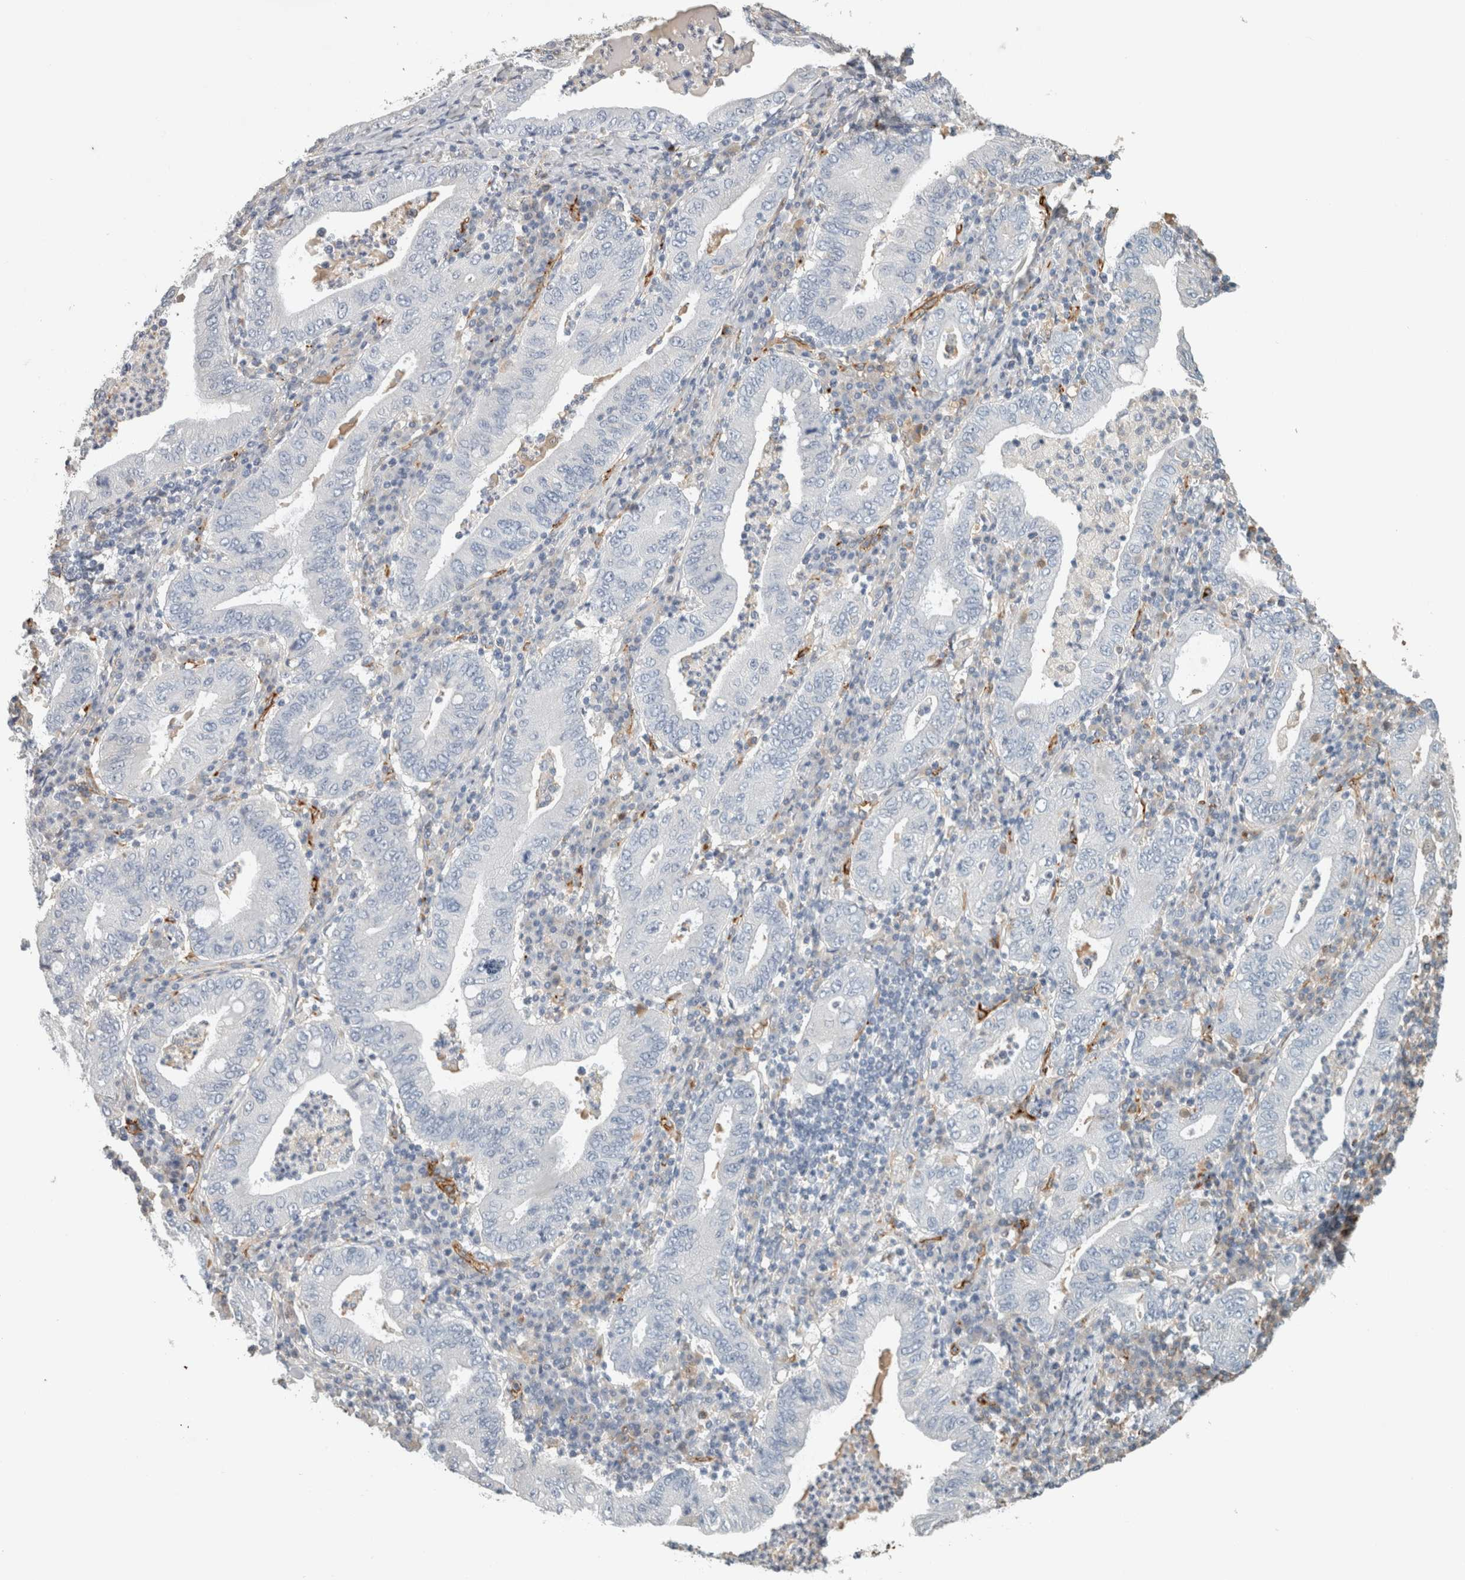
{"staining": {"intensity": "negative", "quantity": "none", "location": "none"}, "tissue": "stomach cancer", "cell_type": "Tumor cells", "image_type": "cancer", "snomed": [{"axis": "morphology", "description": "Normal tissue, NOS"}, {"axis": "morphology", "description": "Adenocarcinoma, NOS"}, {"axis": "topography", "description": "Esophagus"}, {"axis": "topography", "description": "Stomach, upper"}, {"axis": "topography", "description": "Peripheral nerve tissue"}], "caption": "There is no significant positivity in tumor cells of adenocarcinoma (stomach).", "gene": "CD36", "patient": {"sex": "male", "age": 62}}